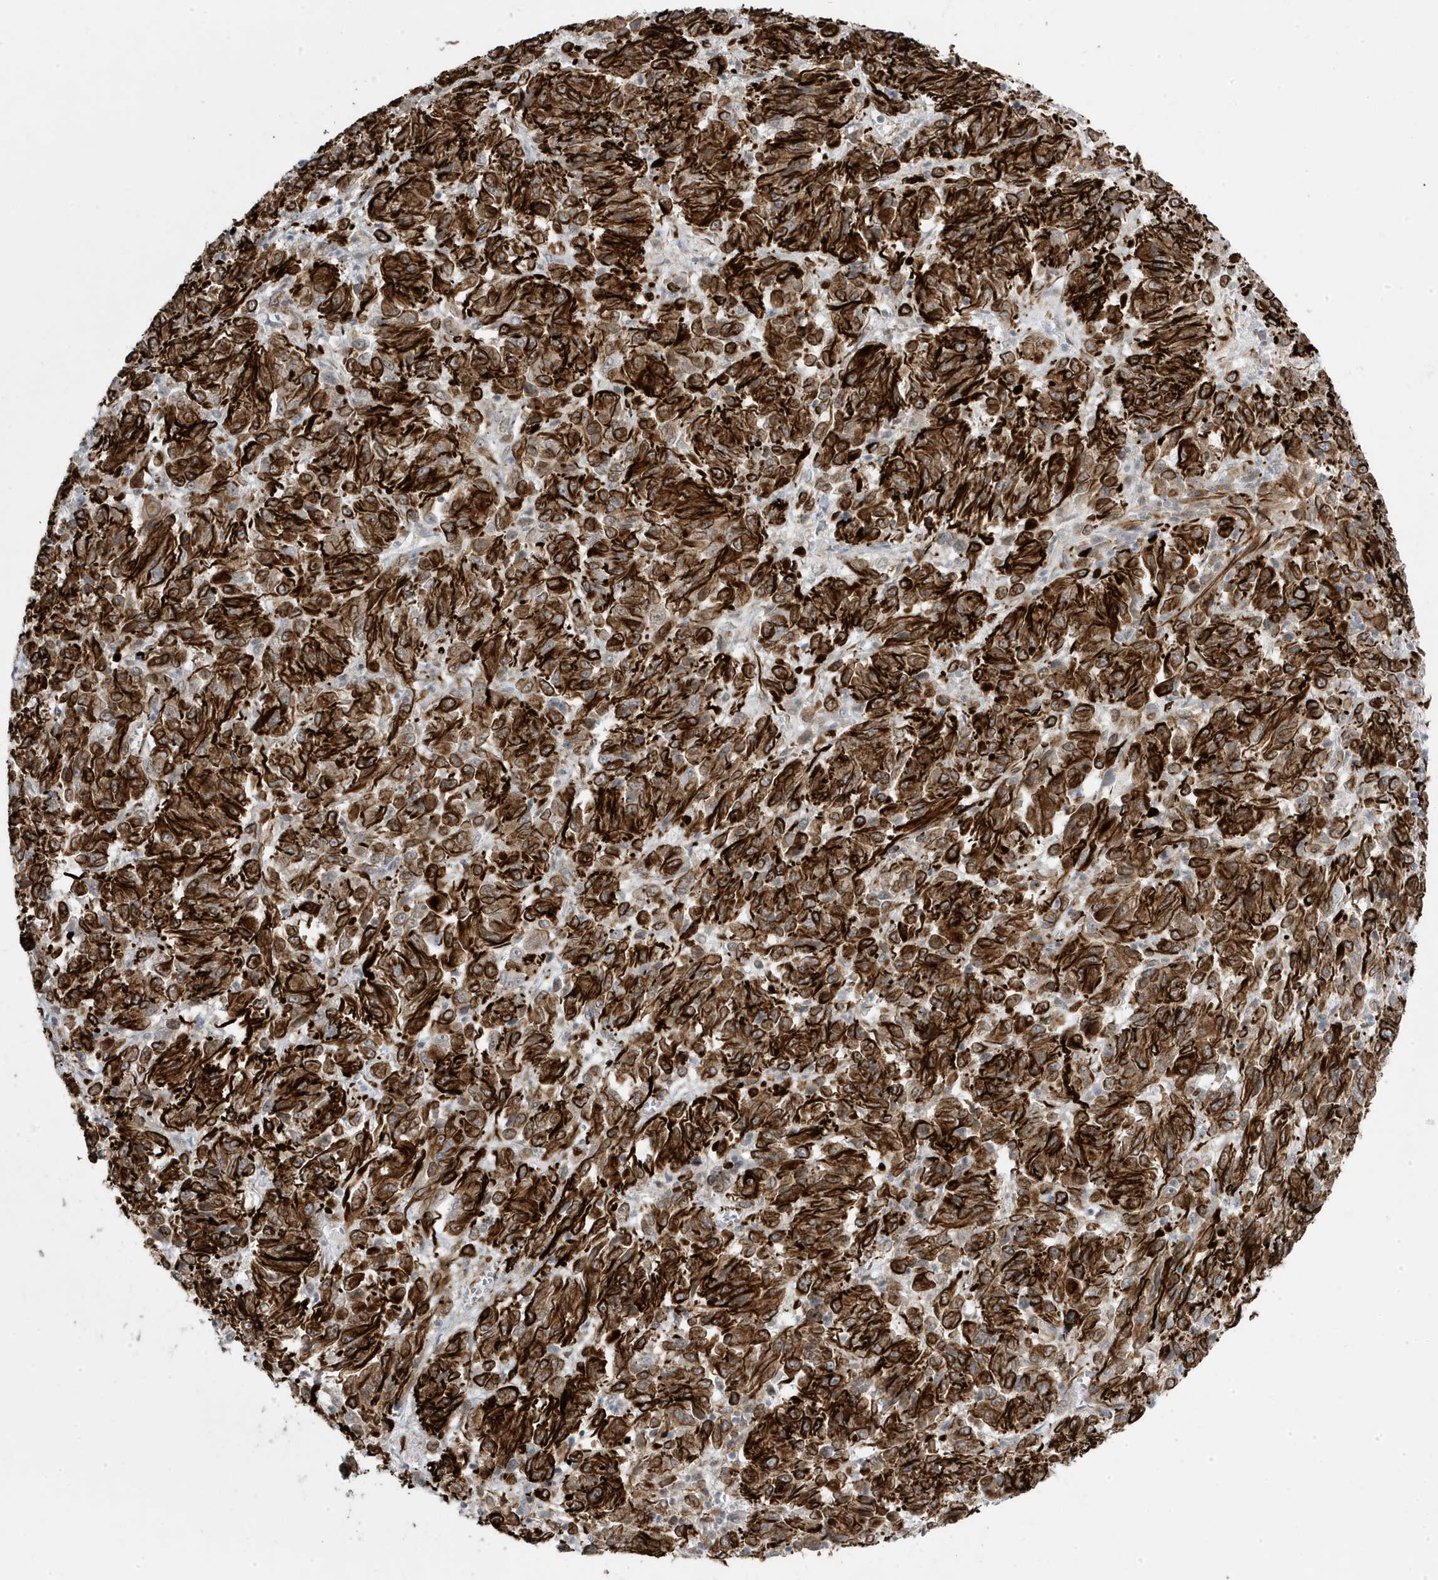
{"staining": {"intensity": "strong", "quantity": ">75%", "location": "cytoplasmic/membranous"}, "tissue": "melanoma", "cell_type": "Tumor cells", "image_type": "cancer", "snomed": [{"axis": "morphology", "description": "Malignant melanoma, Metastatic site"}, {"axis": "topography", "description": "Lung"}], "caption": "Melanoma stained for a protein (brown) reveals strong cytoplasmic/membranous positive positivity in about >75% of tumor cells.", "gene": "ADAMTSL3", "patient": {"sex": "male", "age": 64}}